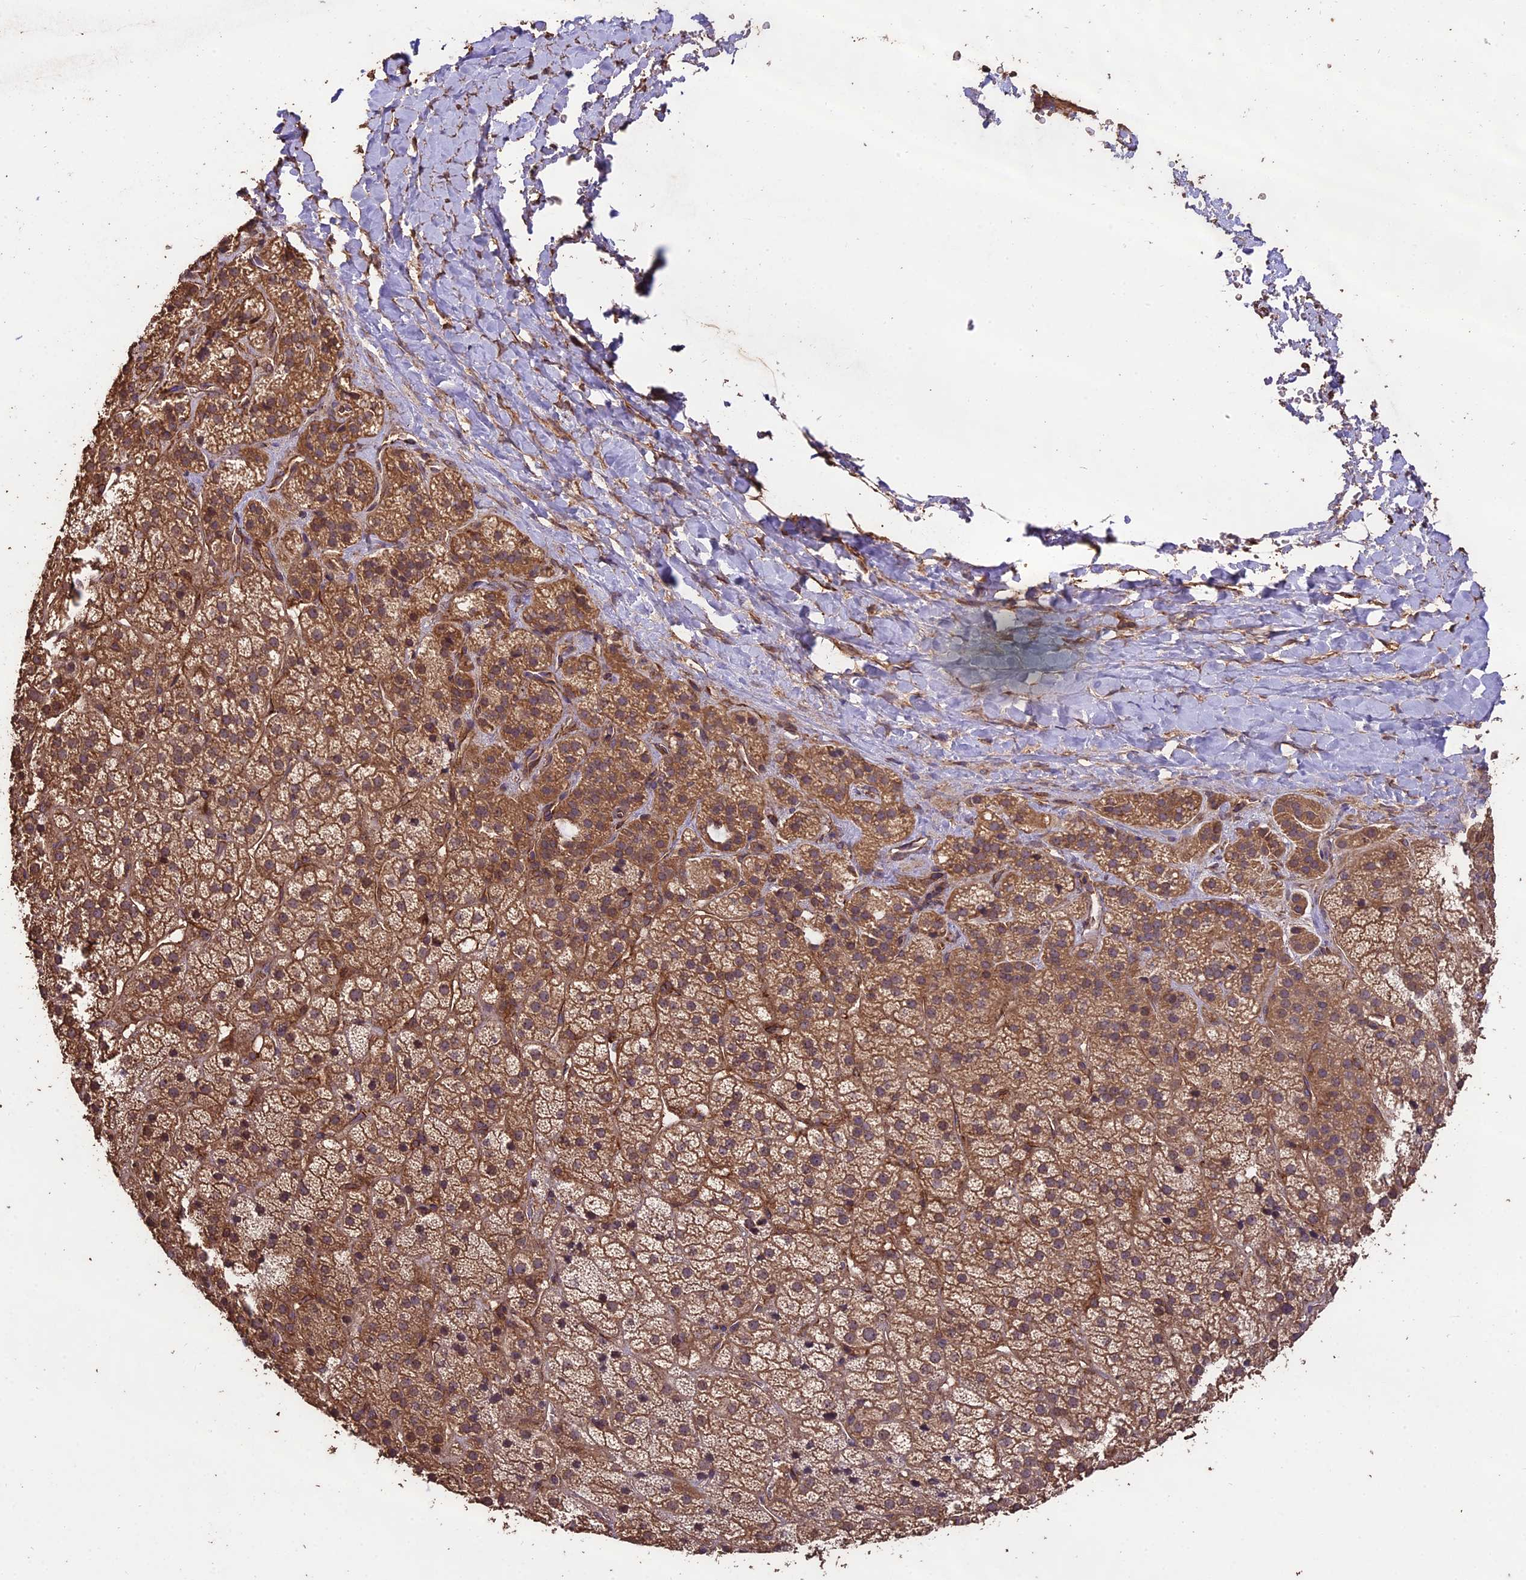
{"staining": {"intensity": "moderate", "quantity": ">75%", "location": "cytoplasmic/membranous"}, "tissue": "adrenal gland", "cell_type": "Glandular cells", "image_type": "normal", "snomed": [{"axis": "morphology", "description": "Normal tissue, NOS"}, {"axis": "topography", "description": "Adrenal gland"}], "caption": "Immunohistochemical staining of normal adrenal gland displays moderate cytoplasmic/membranous protein staining in about >75% of glandular cells. (IHC, brightfield microscopy, high magnification).", "gene": "TTLL10", "patient": {"sex": "female", "age": 57}}